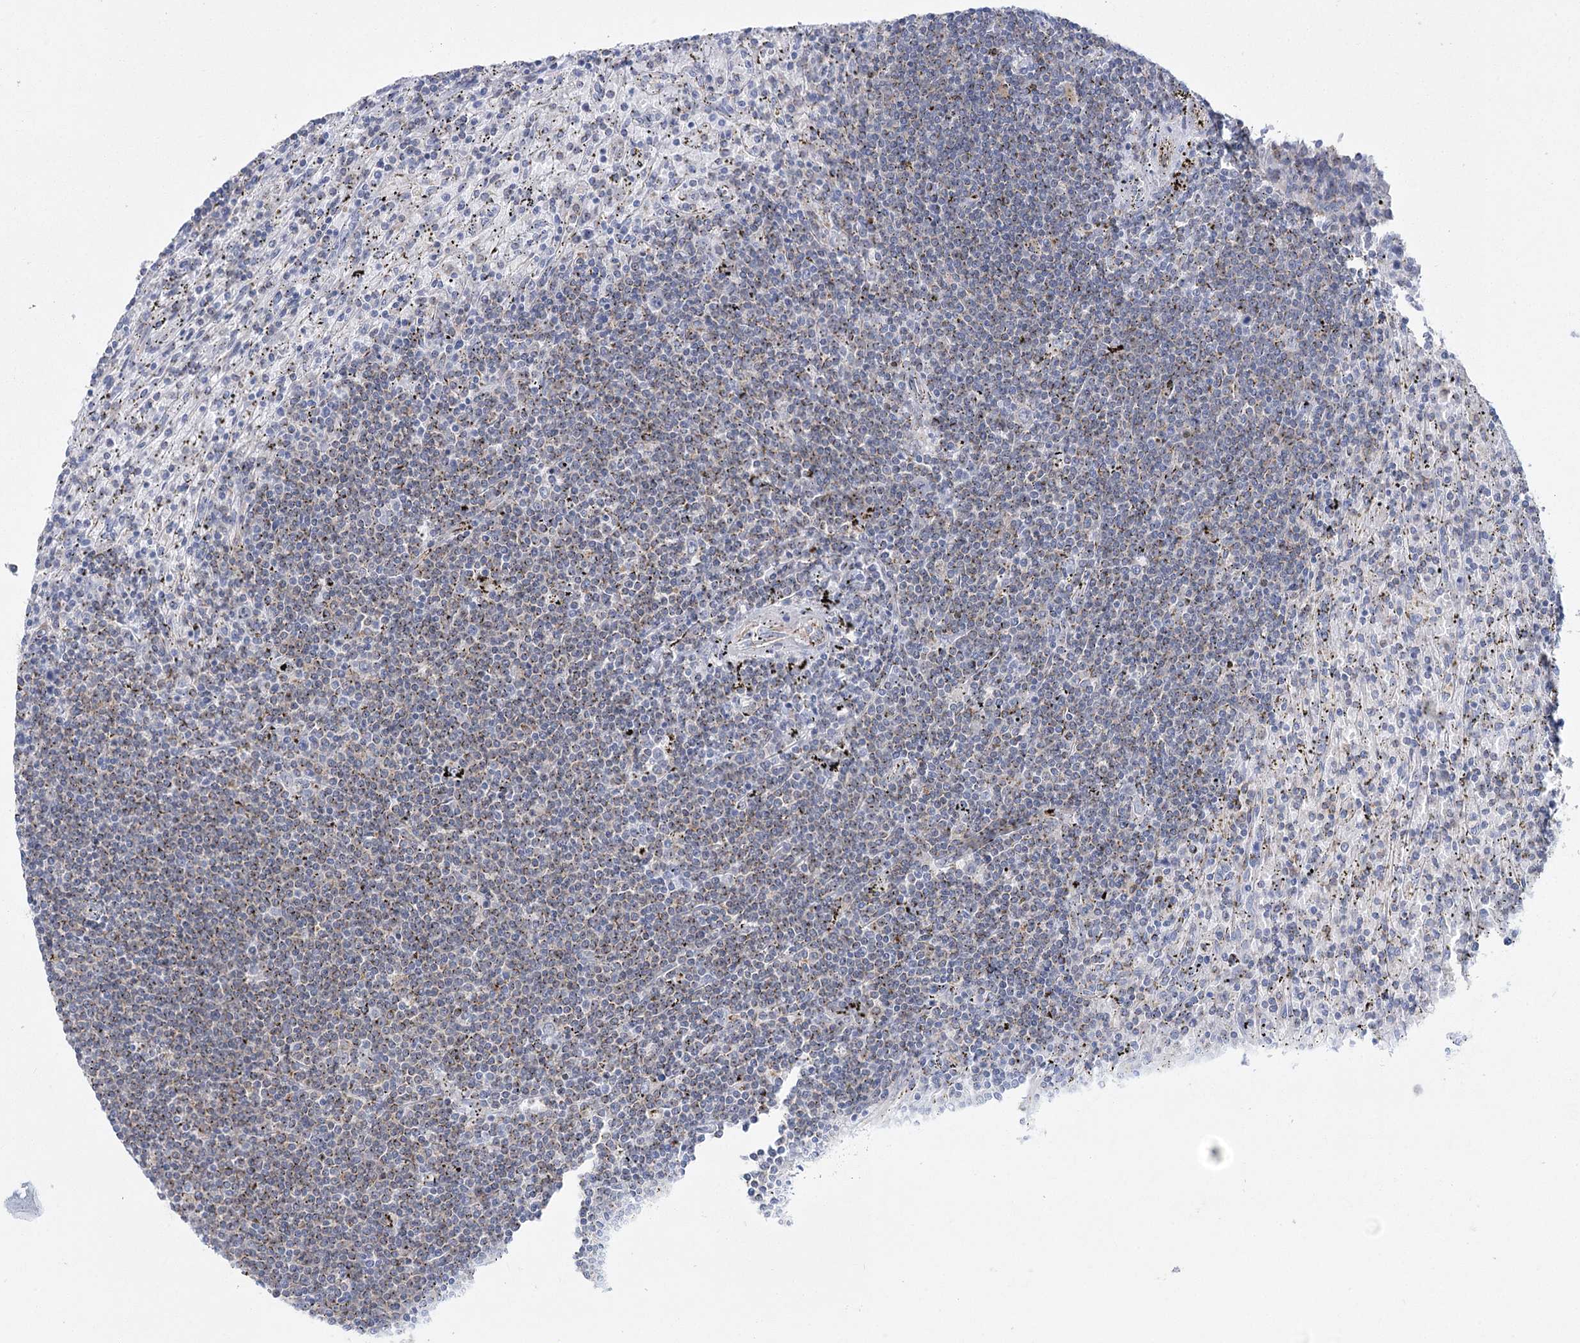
{"staining": {"intensity": "weak", "quantity": "<25%", "location": "cytoplasmic/membranous"}, "tissue": "lymphoma", "cell_type": "Tumor cells", "image_type": "cancer", "snomed": [{"axis": "morphology", "description": "Malignant lymphoma, non-Hodgkin's type, Low grade"}, {"axis": "topography", "description": "Spleen"}], "caption": "Immunohistochemical staining of lymphoma shows no significant expression in tumor cells.", "gene": "CCDC88A", "patient": {"sex": "male", "age": 76}}